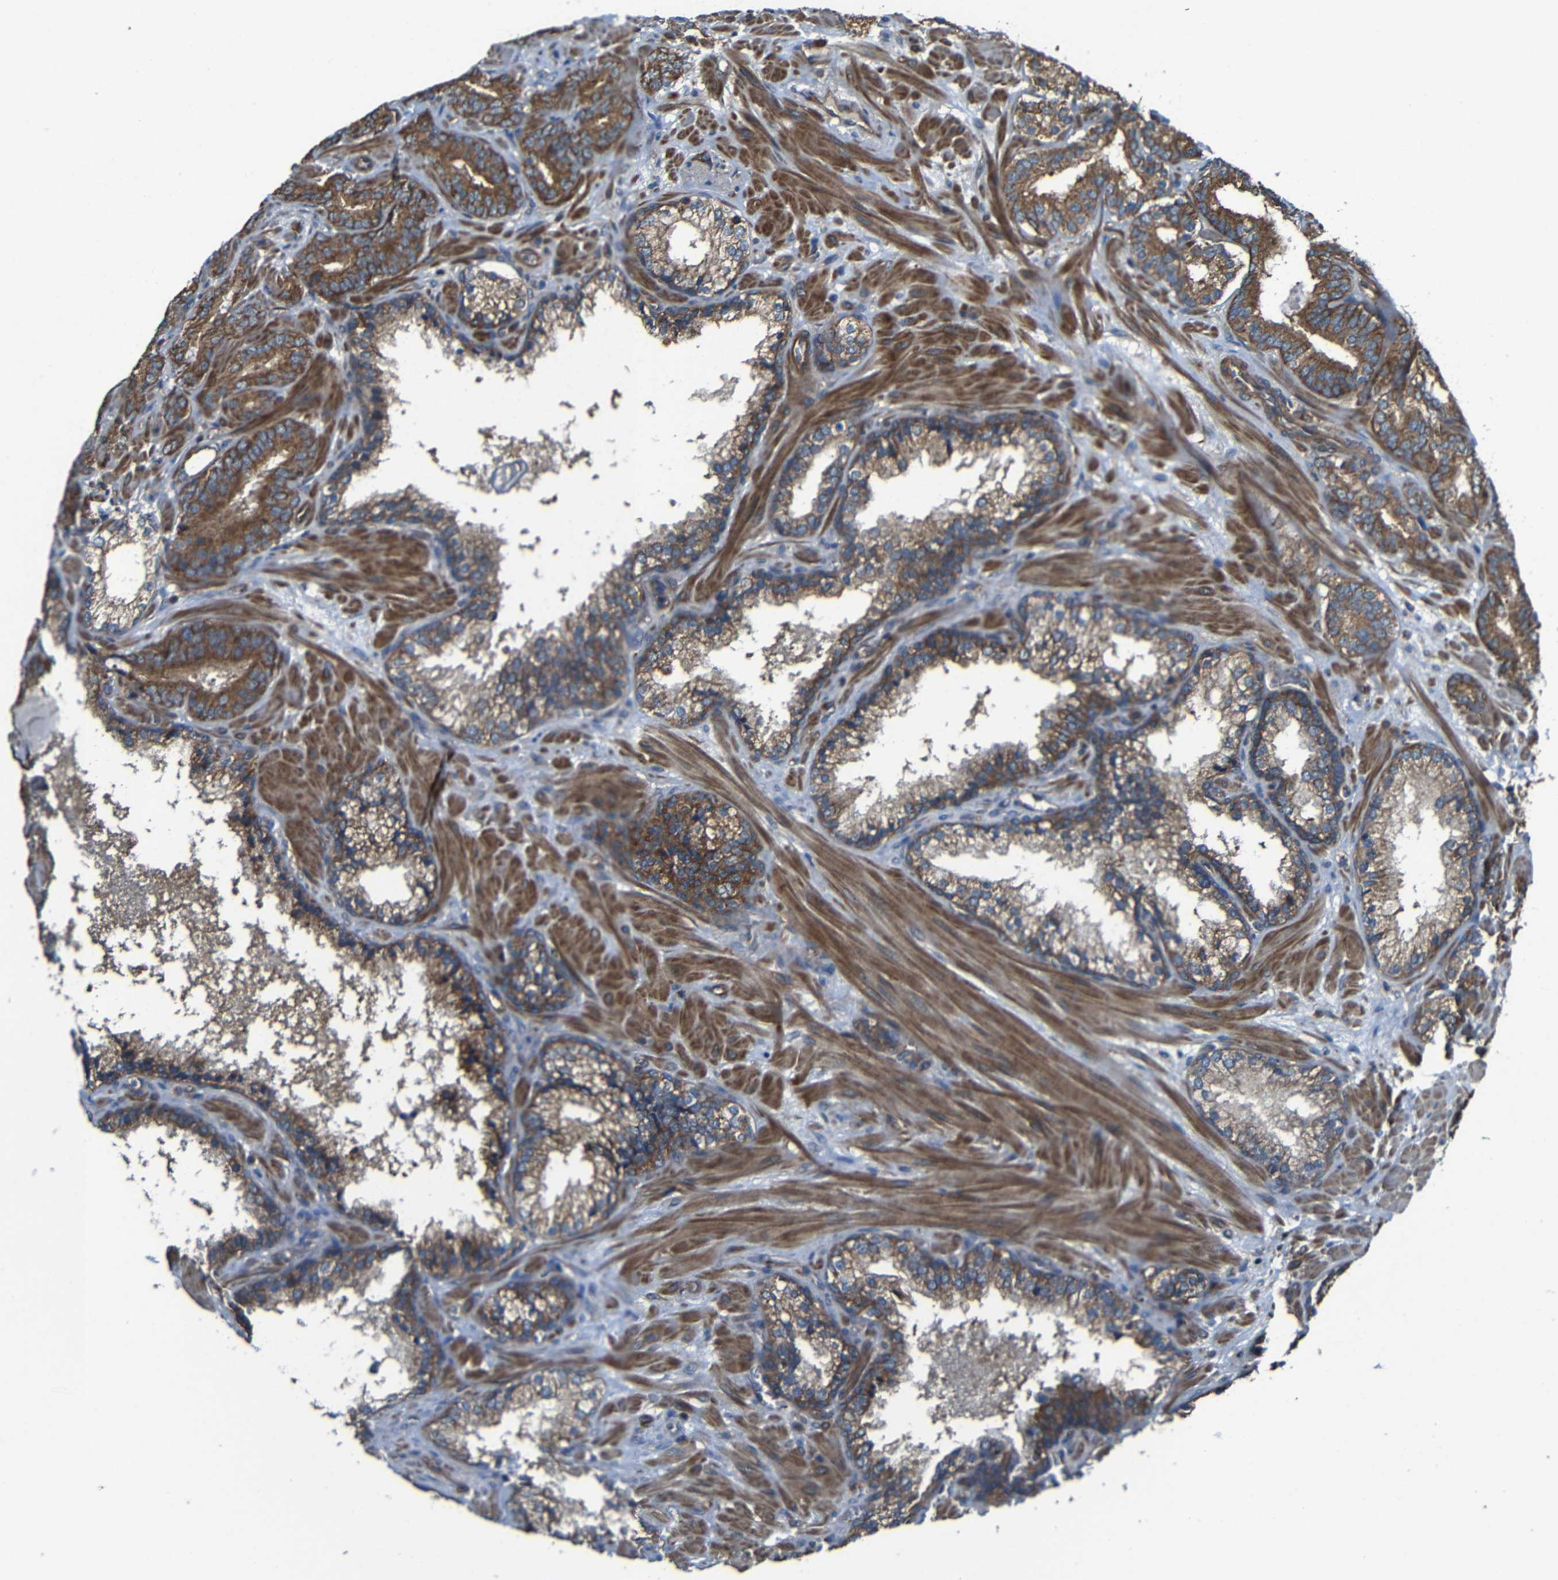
{"staining": {"intensity": "strong", "quantity": "25%-75%", "location": "cytoplasmic/membranous"}, "tissue": "prostate cancer", "cell_type": "Tumor cells", "image_type": "cancer", "snomed": [{"axis": "morphology", "description": "Adenocarcinoma, Low grade"}, {"axis": "topography", "description": "Prostate"}], "caption": "Tumor cells show strong cytoplasmic/membranous positivity in about 25%-75% of cells in prostate cancer.", "gene": "PTCH1", "patient": {"sex": "male", "age": 63}}